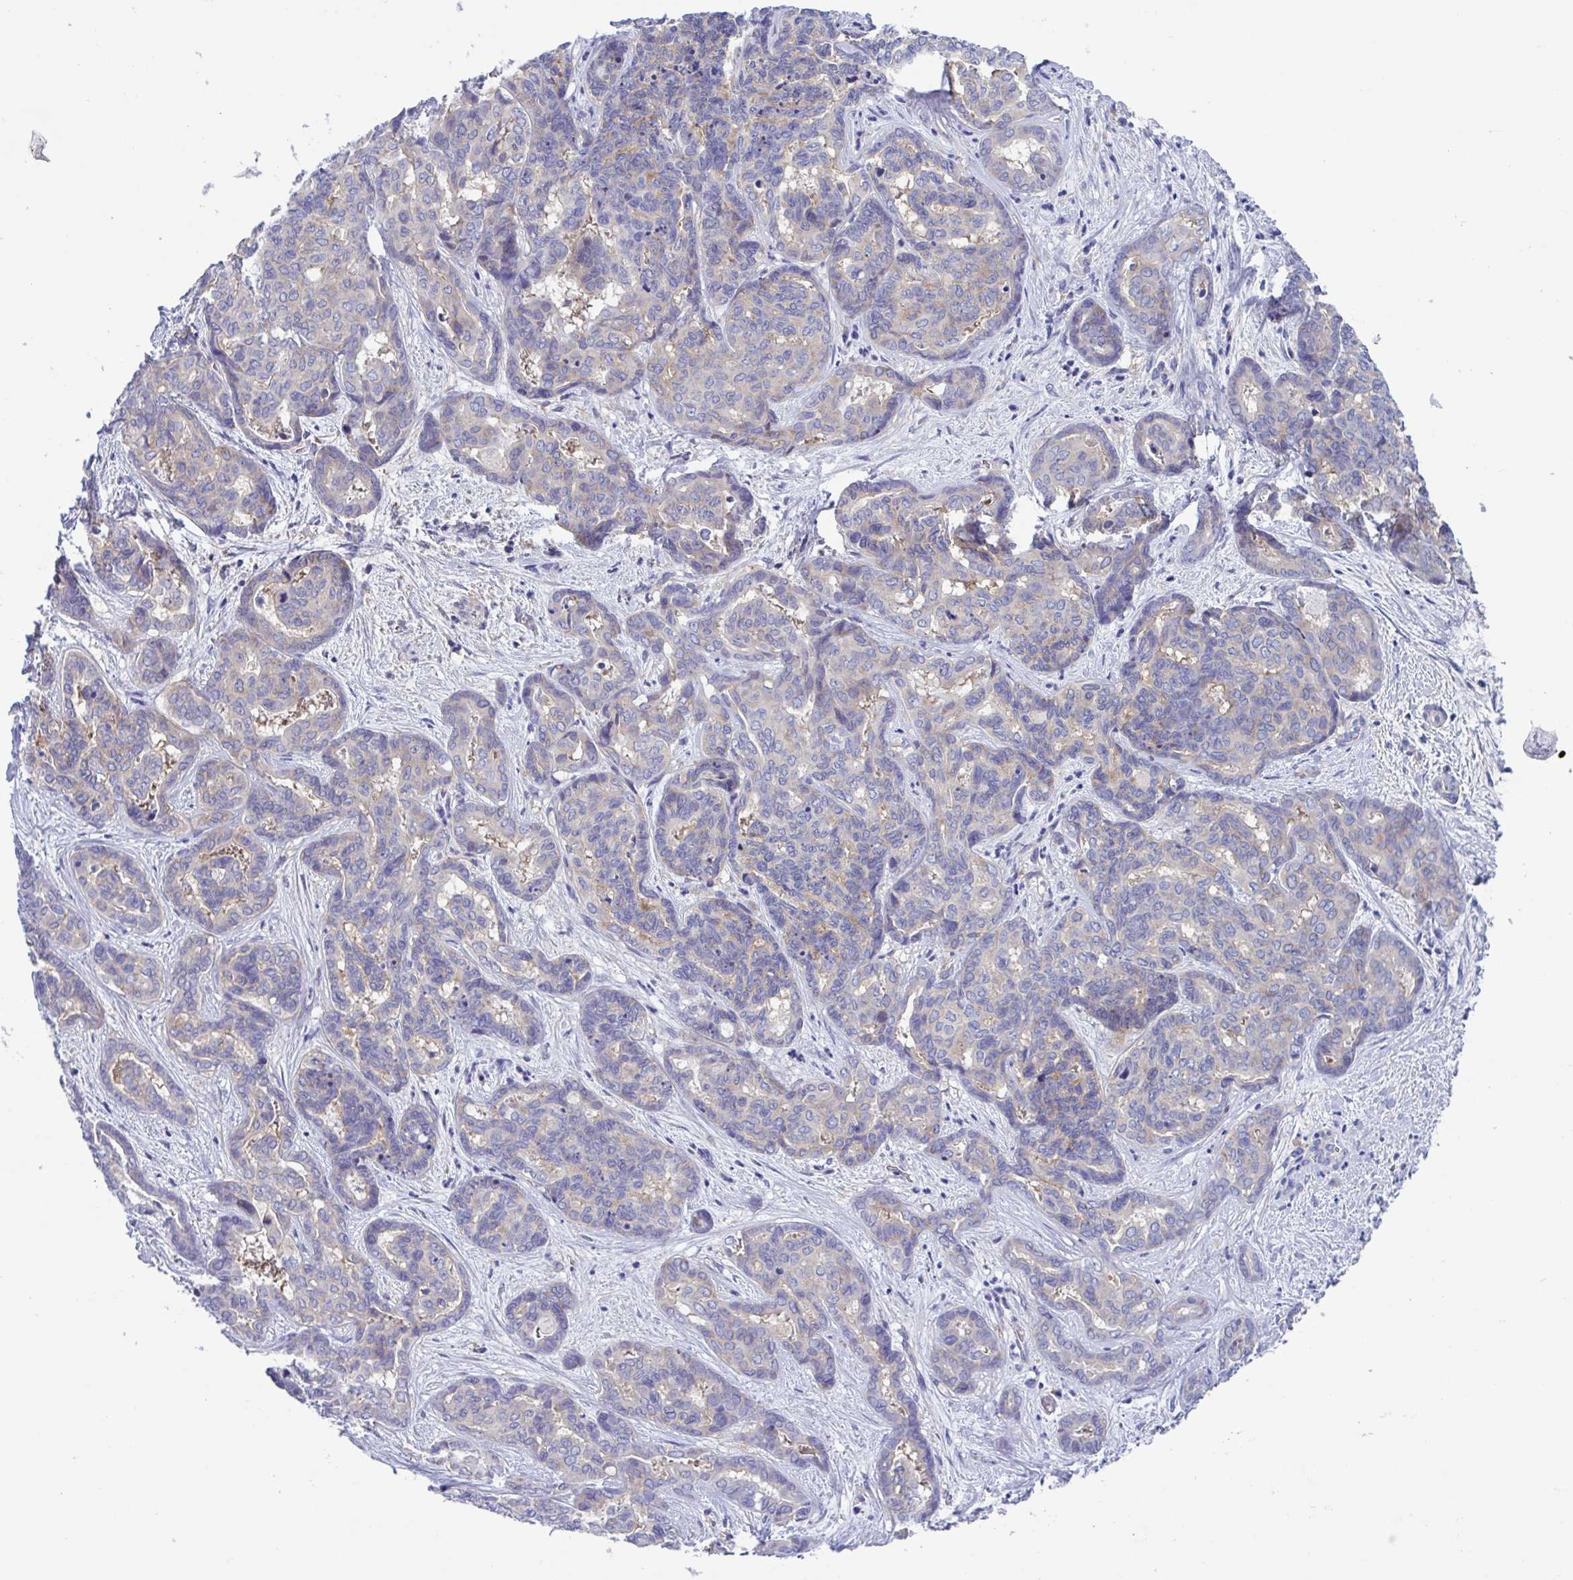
{"staining": {"intensity": "negative", "quantity": "none", "location": "none"}, "tissue": "liver cancer", "cell_type": "Tumor cells", "image_type": "cancer", "snomed": [{"axis": "morphology", "description": "Cholangiocarcinoma"}, {"axis": "topography", "description": "Liver"}], "caption": "A micrograph of human cholangiocarcinoma (liver) is negative for staining in tumor cells.", "gene": "LPIN3", "patient": {"sex": "female", "age": 64}}